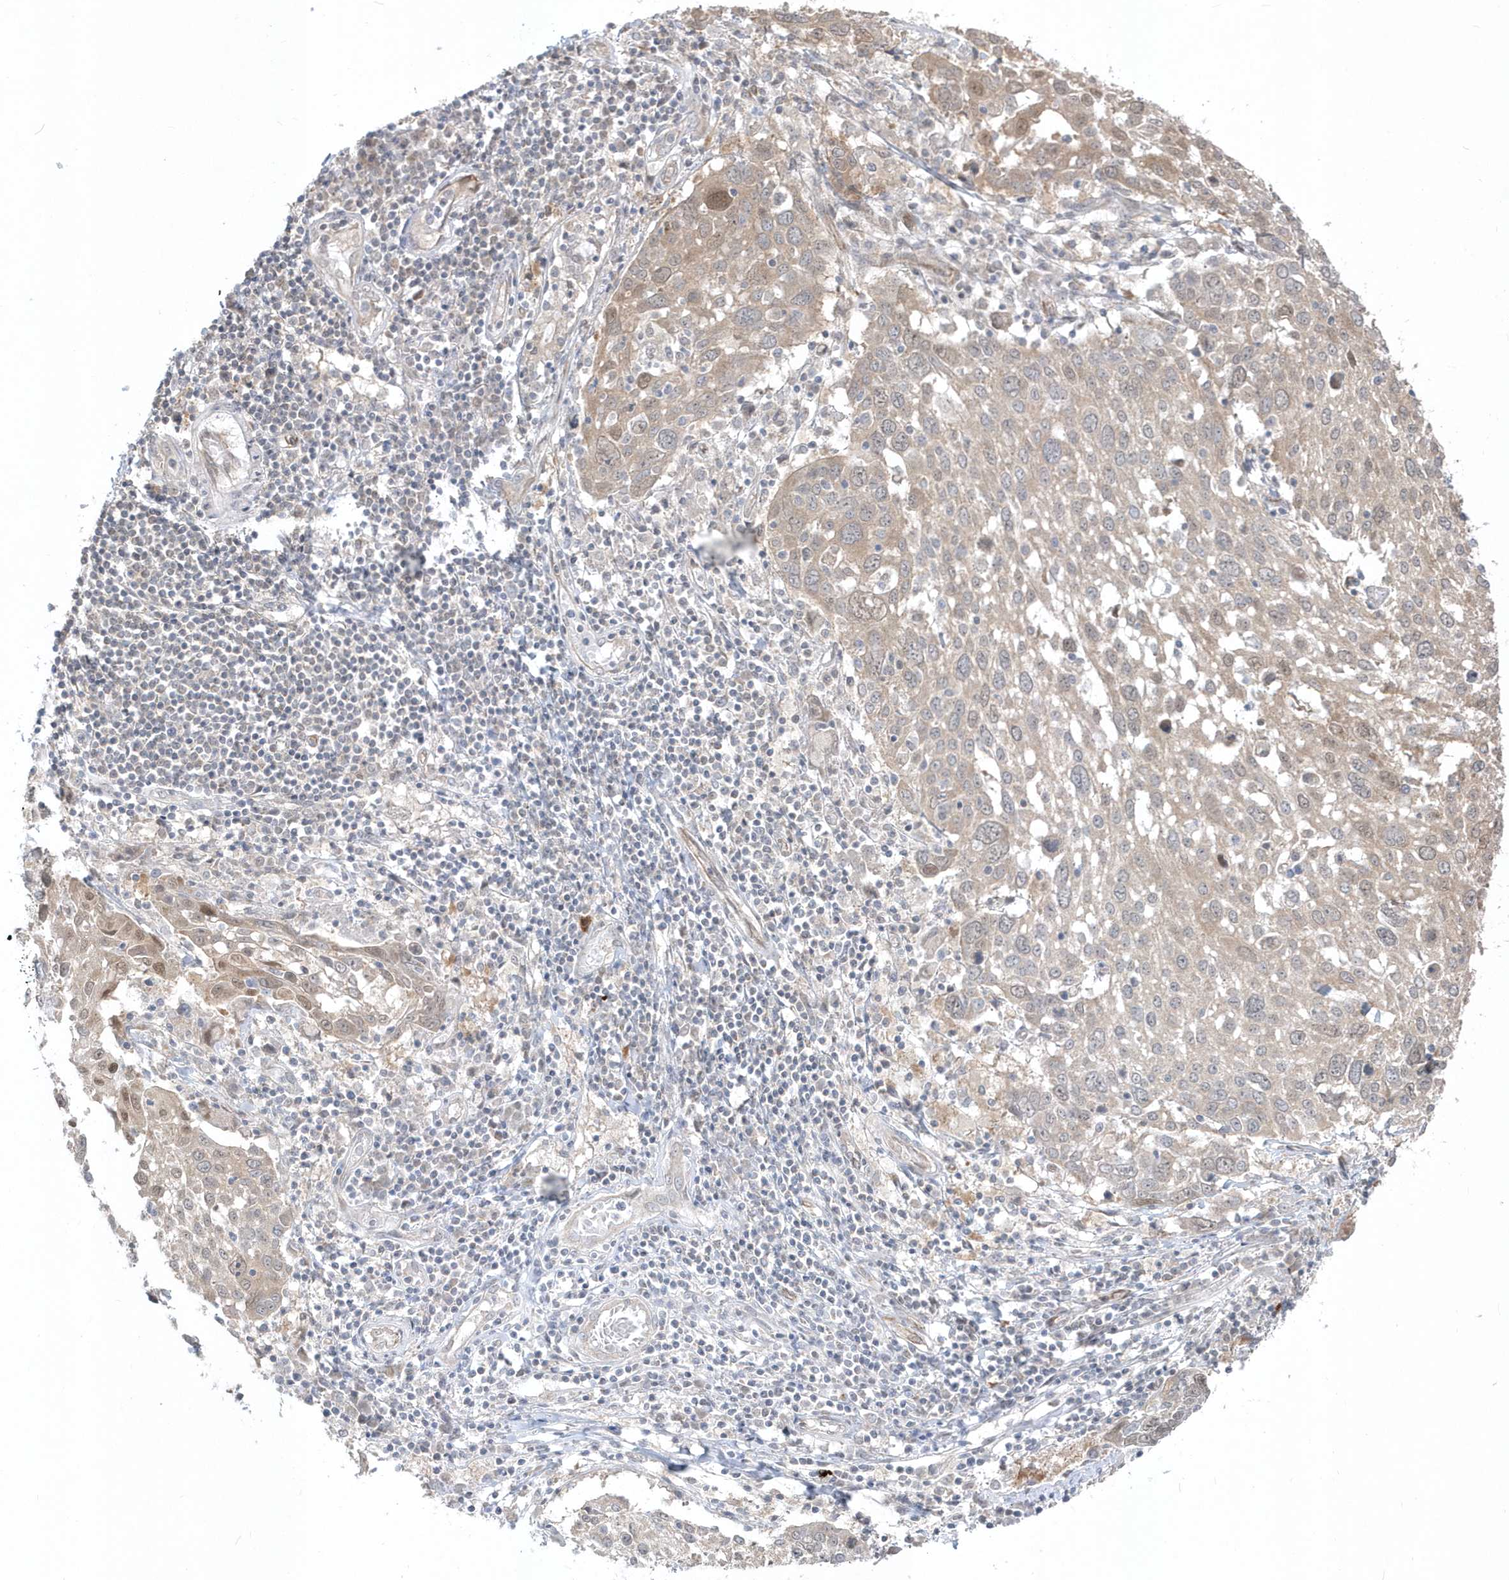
{"staining": {"intensity": "negative", "quantity": "none", "location": "none"}, "tissue": "lung cancer", "cell_type": "Tumor cells", "image_type": "cancer", "snomed": [{"axis": "morphology", "description": "Squamous cell carcinoma, NOS"}, {"axis": "topography", "description": "Lung"}], "caption": "This micrograph is of lung squamous cell carcinoma stained with immunohistochemistry (IHC) to label a protein in brown with the nuclei are counter-stained blue. There is no positivity in tumor cells.", "gene": "DHX57", "patient": {"sex": "male", "age": 65}}